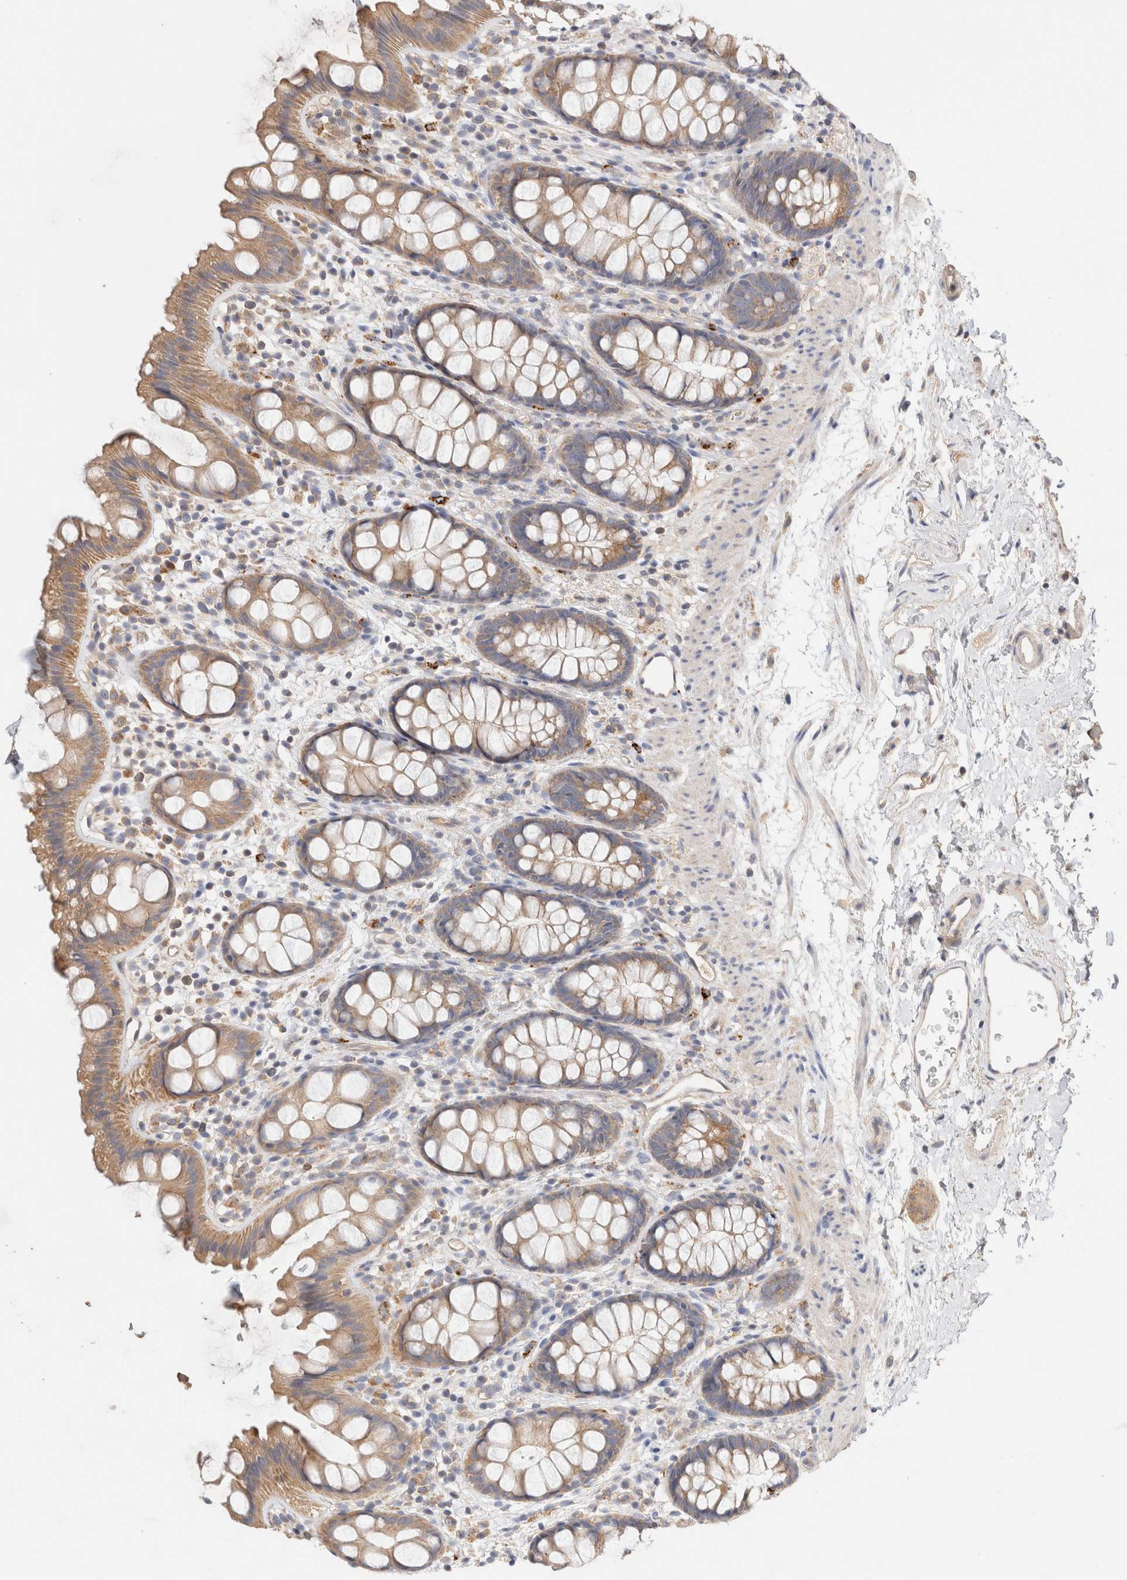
{"staining": {"intensity": "weak", "quantity": ">75%", "location": "cytoplasmic/membranous"}, "tissue": "rectum", "cell_type": "Glandular cells", "image_type": "normal", "snomed": [{"axis": "morphology", "description": "Normal tissue, NOS"}, {"axis": "topography", "description": "Rectum"}], "caption": "Rectum was stained to show a protein in brown. There is low levels of weak cytoplasmic/membranous expression in approximately >75% of glandular cells.", "gene": "B3GNTL1", "patient": {"sex": "female", "age": 65}}